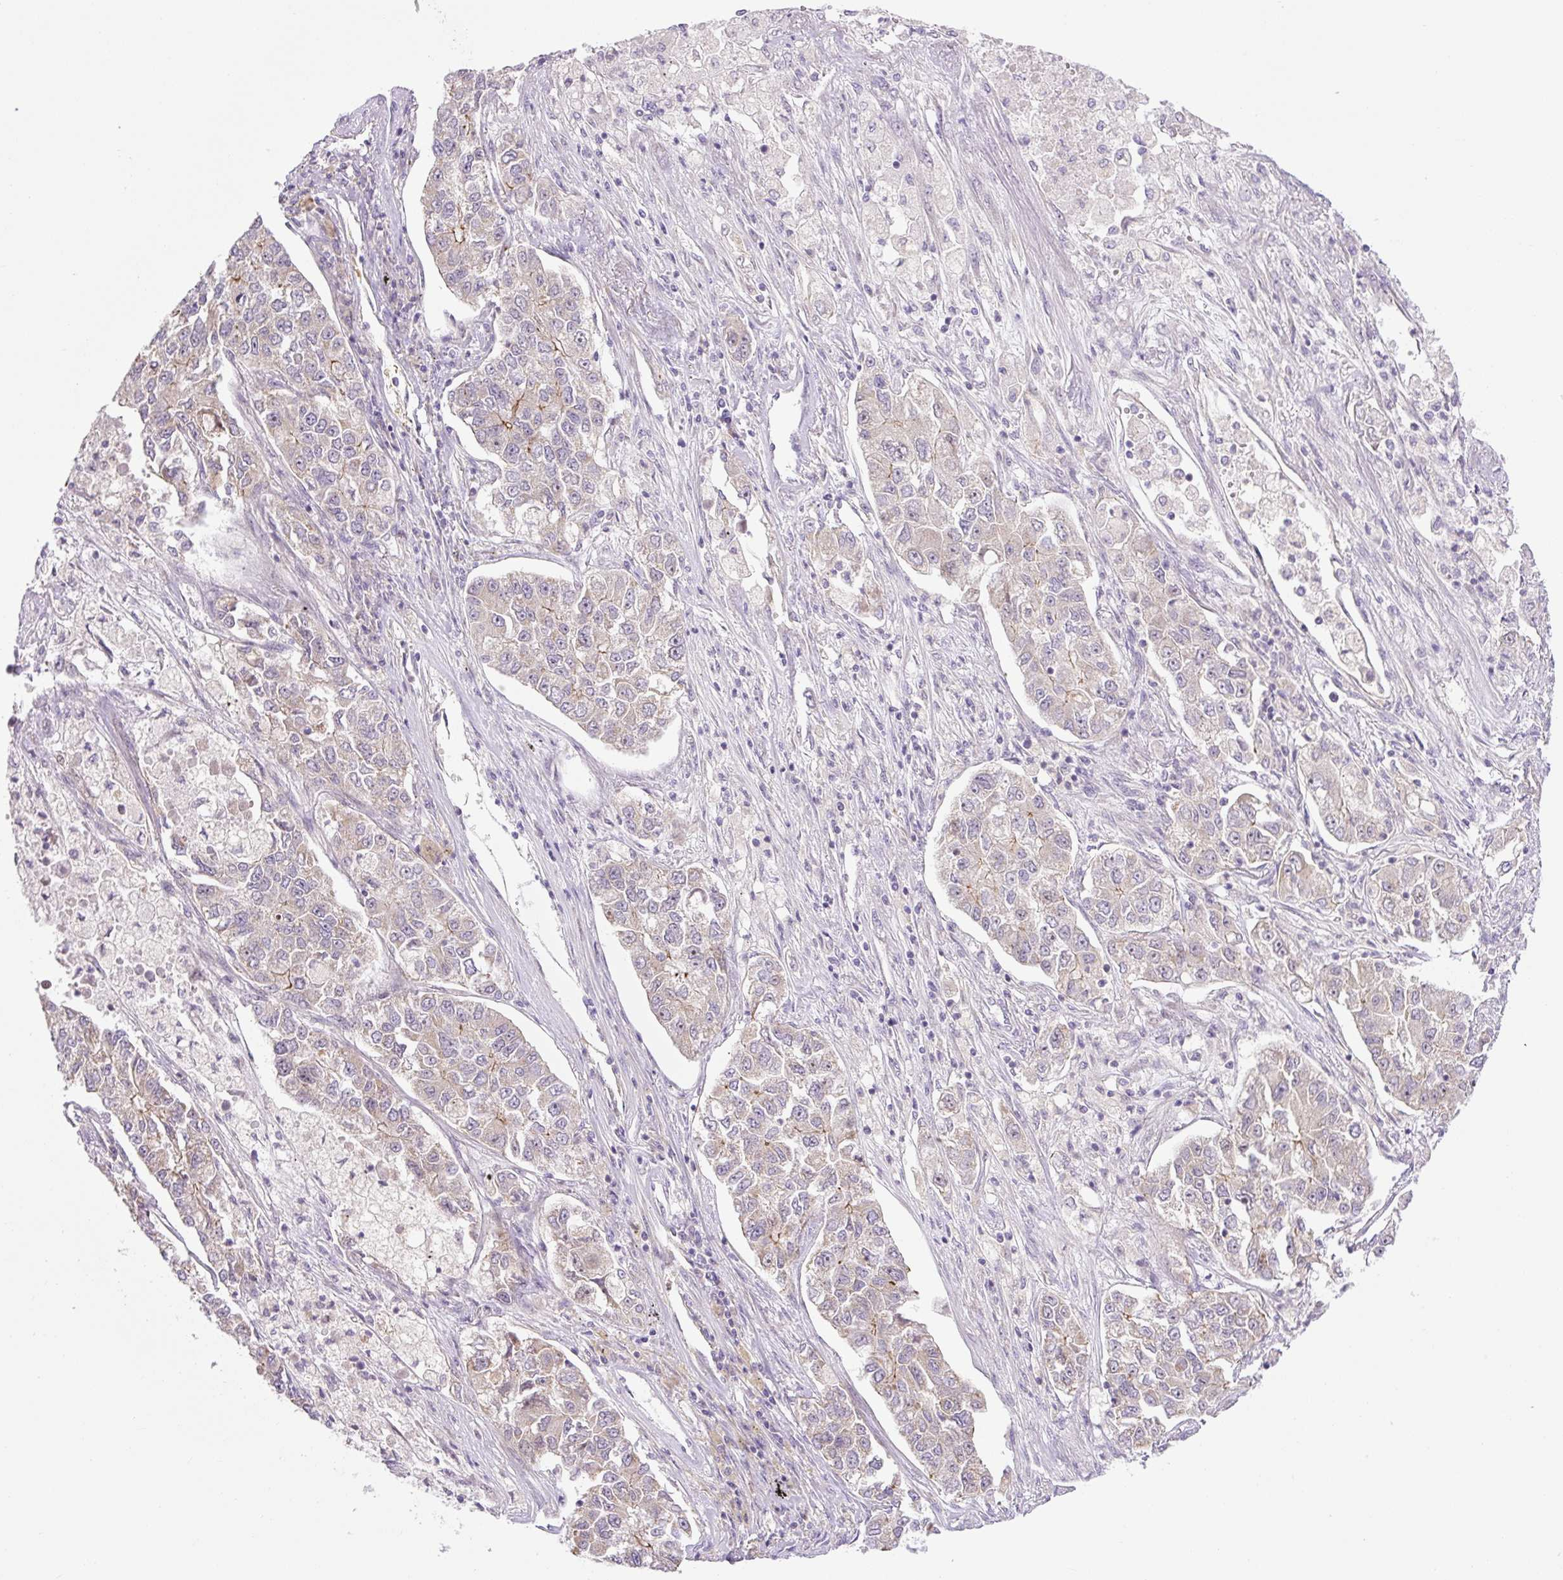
{"staining": {"intensity": "moderate", "quantity": "<25%", "location": "cytoplasmic/membranous"}, "tissue": "lung cancer", "cell_type": "Tumor cells", "image_type": "cancer", "snomed": [{"axis": "morphology", "description": "Adenocarcinoma, NOS"}, {"axis": "topography", "description": "Lung"}], "caption": "IHC histopathology image of neoplastic tissue: human lung cancer stained using IHC reveals low levels of moderate protein expression localized specifically in the cytoplasmic/membranous of tumor cells, appearing as a cytoplasmic/membranous brown color.", "gene": "ICE1", "patient": {"sex": "male", "age": 49}}